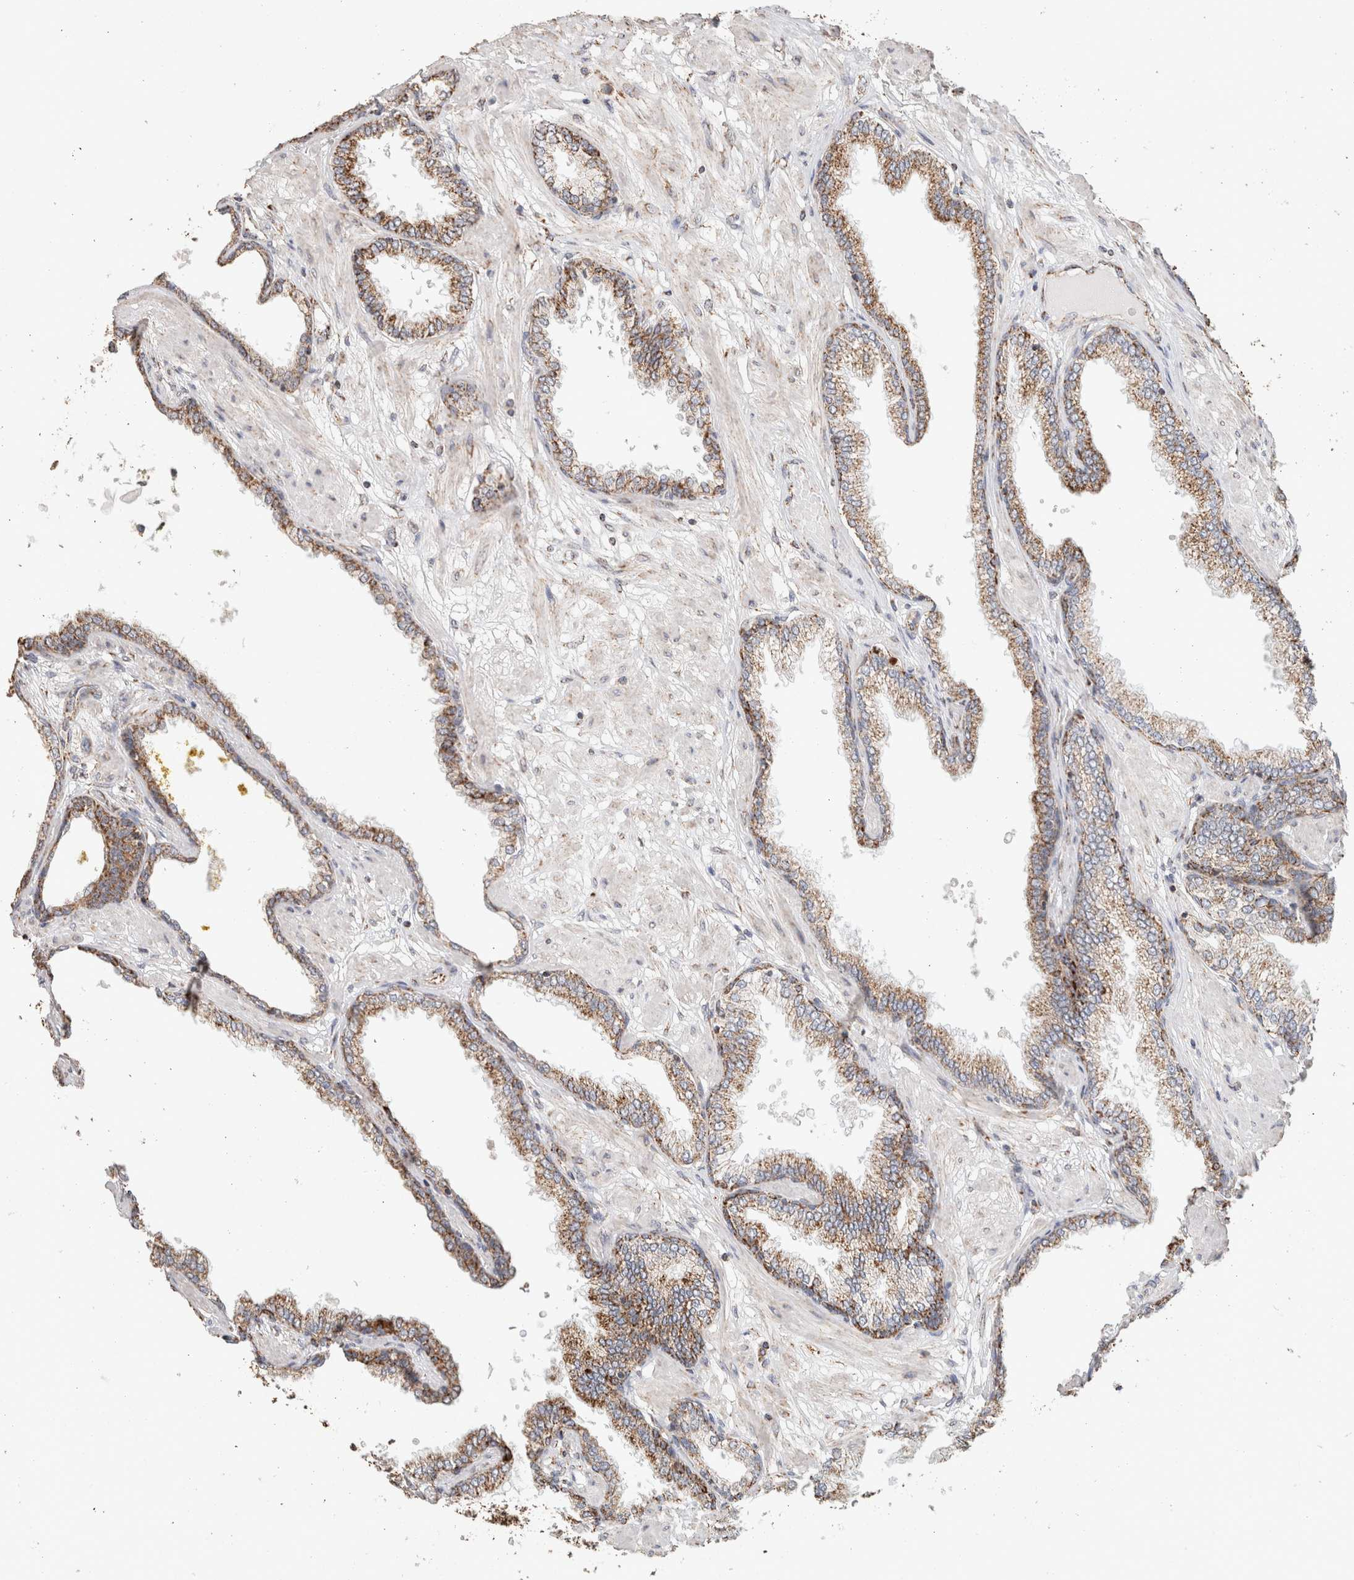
{"staining": {"intensity": "strong", "quantity": ">75%", "location": "cytoplasmic/membranous"}, "tissue": "prostate cancer", "cell_type": "Tumor cells", "image_type": "cancer", "snomed": [{"axis": "morphology", "description": "Adenocarcinoma, Low grade"}, {"axis": "topography", "description": "Prostate"}], "caption": "Prostate cancer stained with a brown dye exhibits strong cytoplasmic/membranous positive positivity in approximately >75% of tumor cells.", "gene": "C1QBP", "patient": {"sex": "male", "age": 60}}